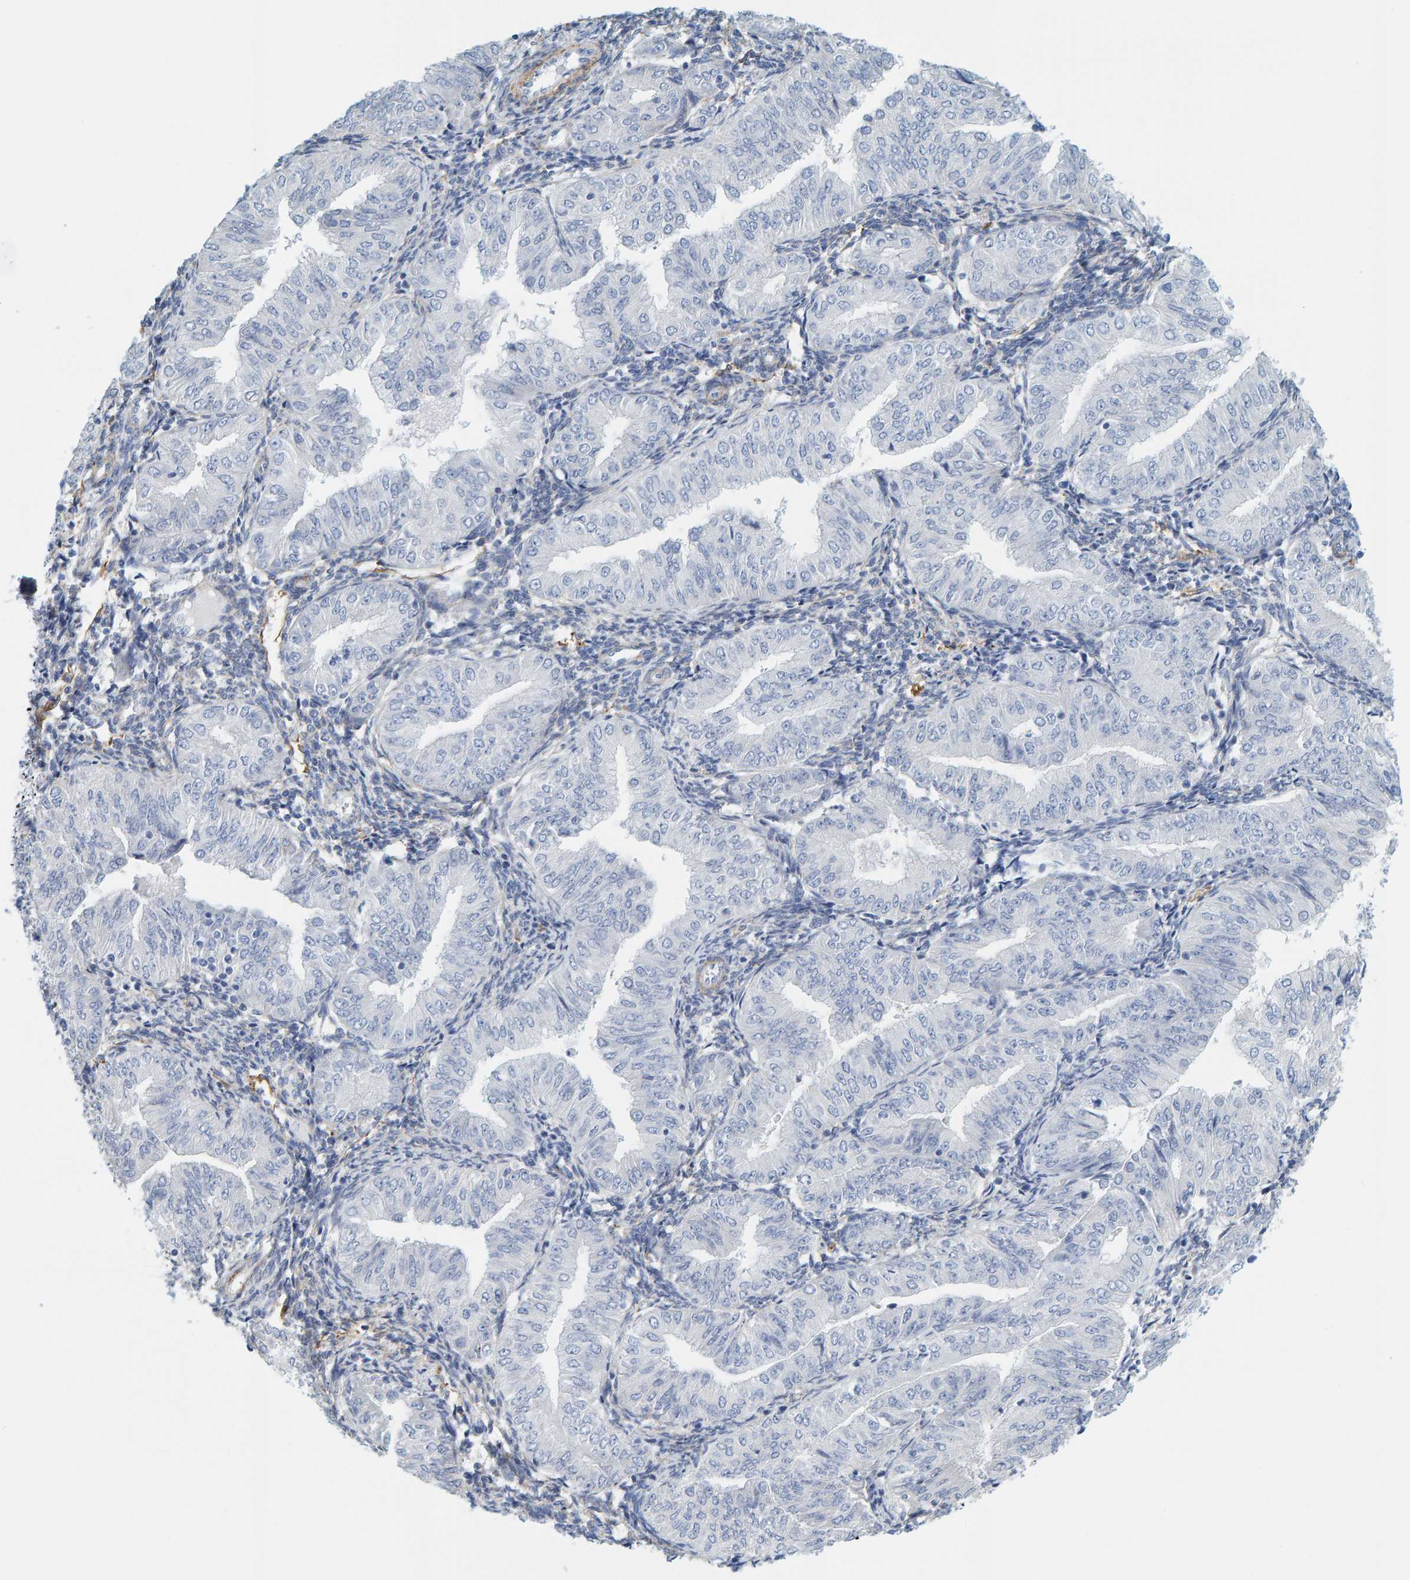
{"staining": {"intensity": "negative", "quantity": "none", "location": "none"}, "tissue": "endometrial cancer", "cell_type": "Tumor cells", "image_type": "cancer", "snomed": [{"axis": "morphology", "description": "Normal tissue, NOS"}, {"axis": "morphology", "description": "Adenocarcinoma, NOS"}, {"axis": "topography", "description": "Endometrium"}], "caption": "This is a photomicrograph of IHC staining of endometrial cancer (adenocarcinoma), which shows no expression in tumor cells.", "gene": "MAP1B", "patient": {"sex": "female", "age": 53}}